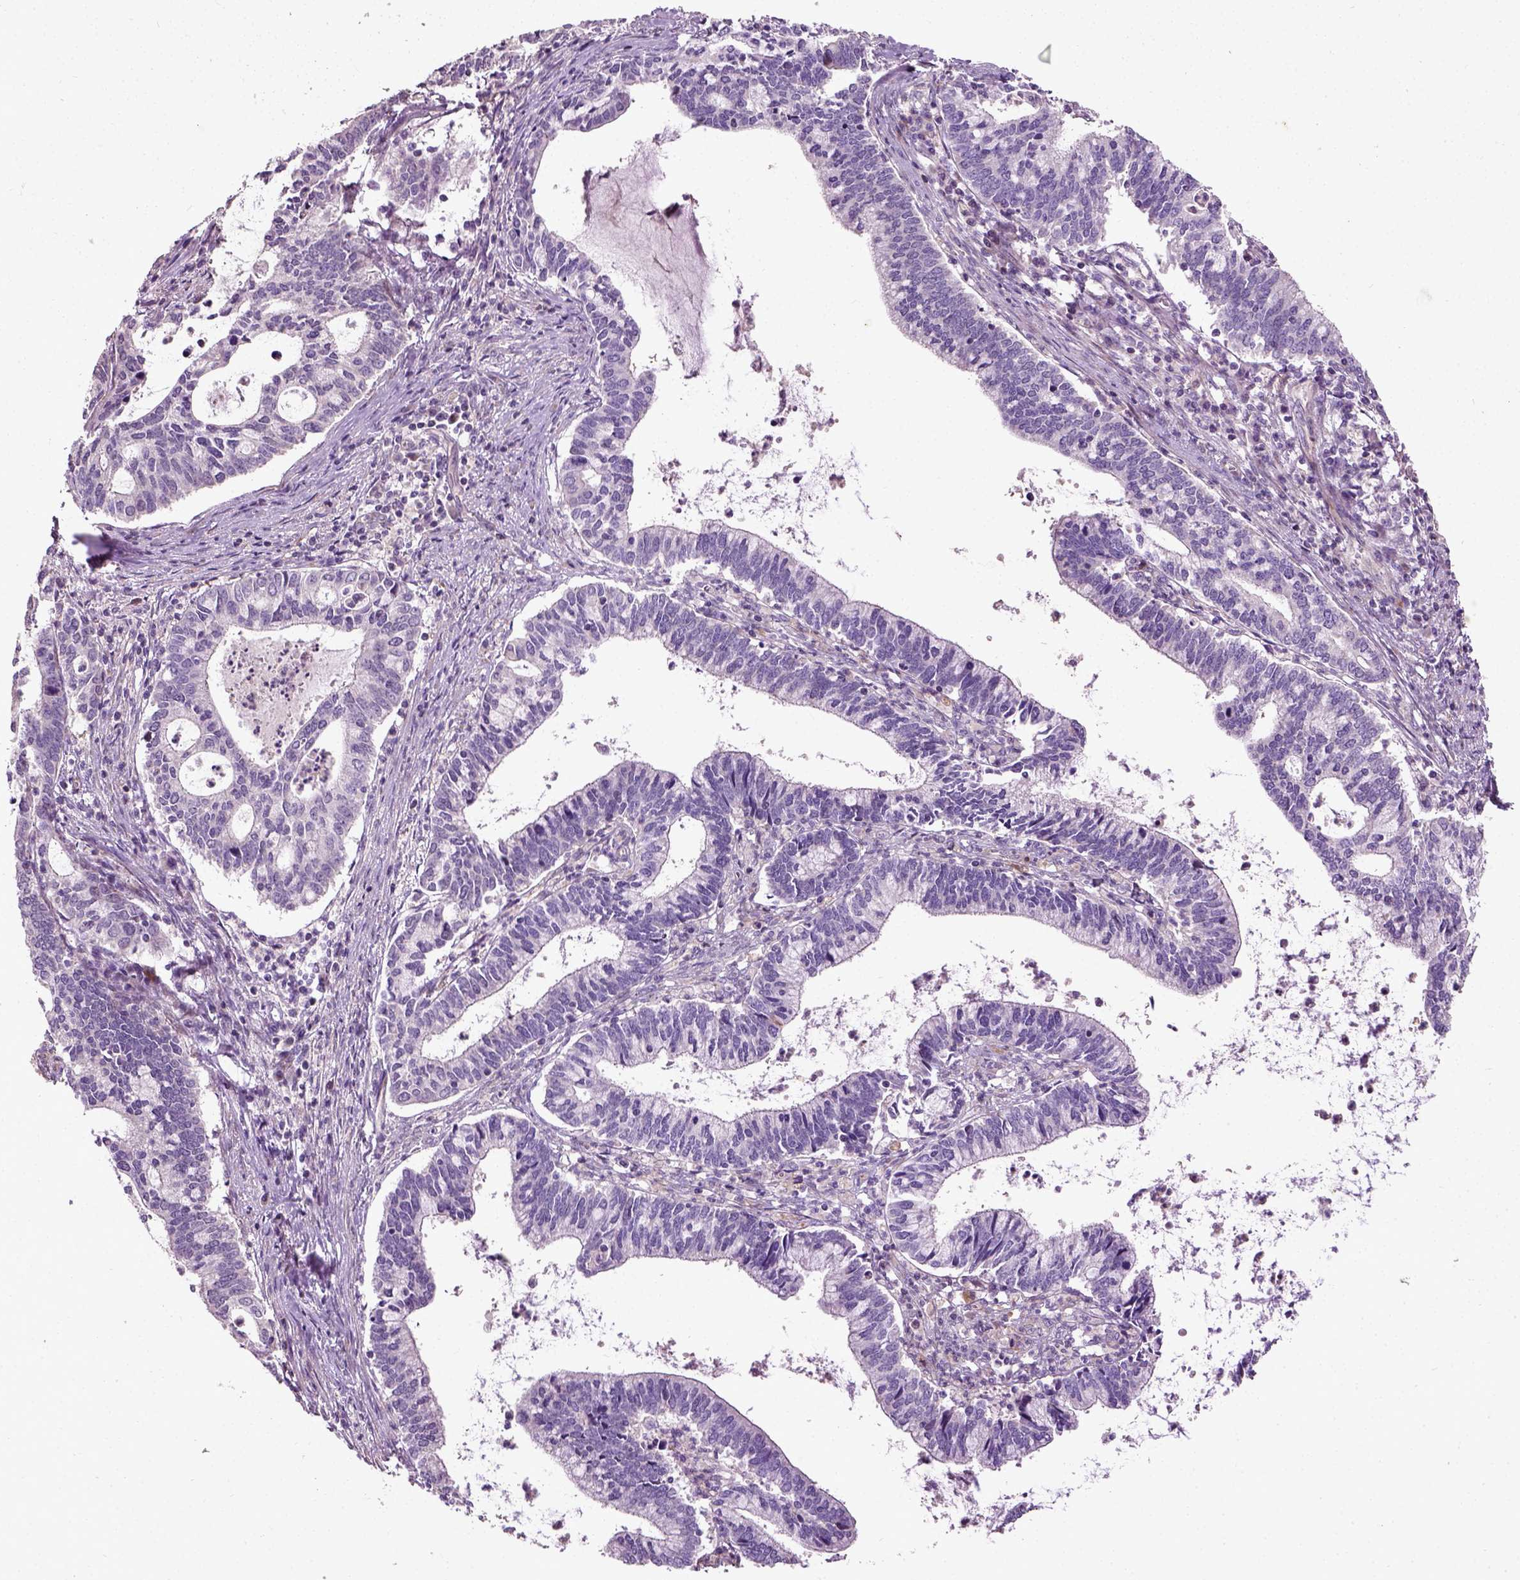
{"staining": {"intensity": "negative", "quantity": "none", "location": "none"}, "tissue": "cervical cancer", "cell_type": "Tumor cells", "image_type": "cancer", "snomed": [{"axis": "morphology", "description": "Adenocarcinoma, NOS"}, {"axis": "topography", "description": "Cervix"}], "caption": "Cervical cancer (adenocarcinoma) was stained to show a protein in brown. There is no significant staining in tumor cells.", "gene": "PKP3", "patient": {"sex": "female", "age": 42}}